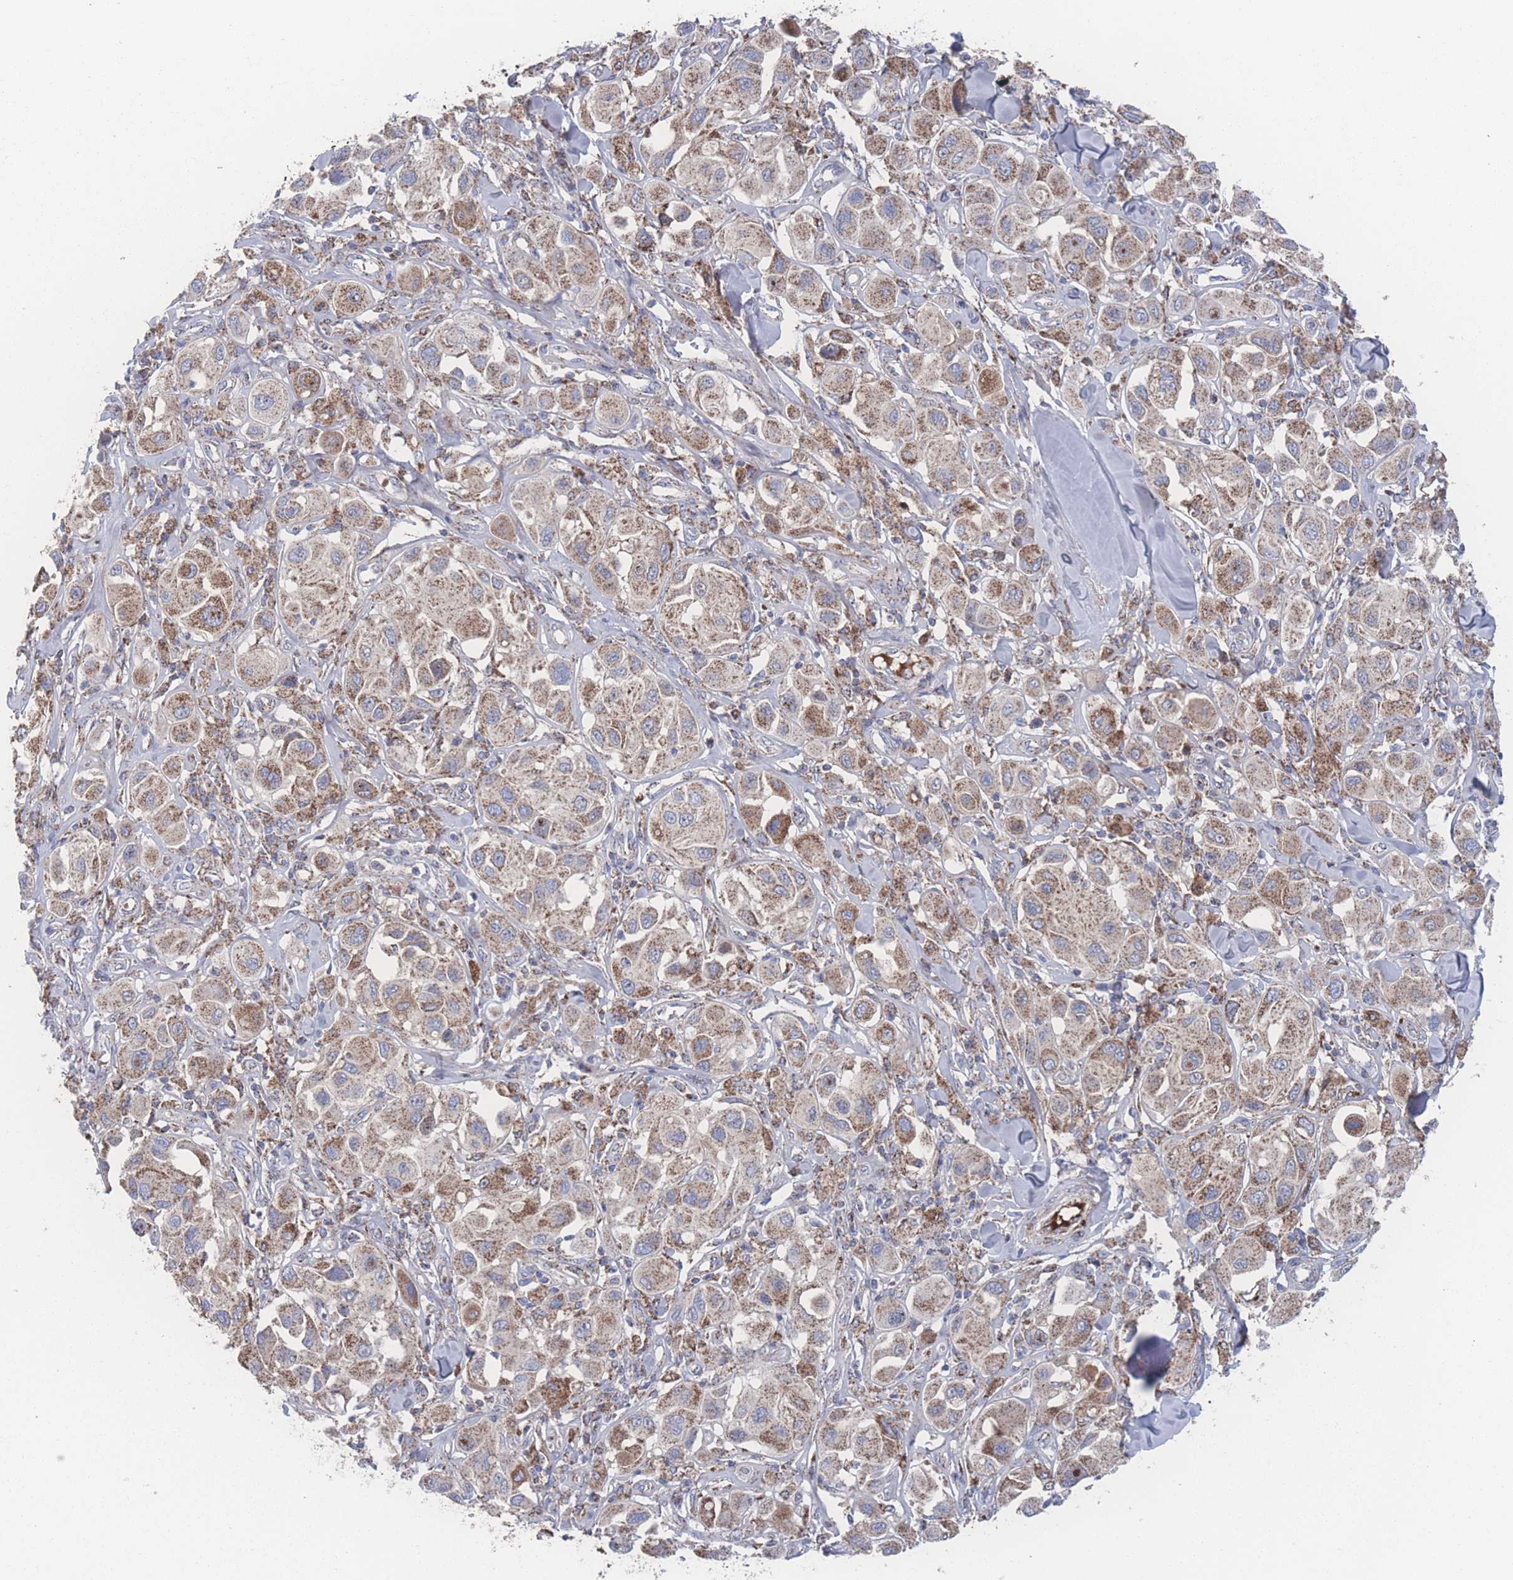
{"staining": {"intensity": "moderate", "quantity": ">75%", "location": "cytoplasmic/membranous"}, "tissue": "melanoma", "cell_type": "Tumor cells", "image_type": "cancer", "snomed": [{"axis": "morphology", "description": "Malignant melanoma, Metastatic site"}, {"axis": "topography", "description": "Skin"}], "caption": "Moderate cytoplasmic/membranous protein positivity is seen in about >75% of tumor cells in malignant melanoma (metastatic site). Nuclei are stained in blue.", "gene": "PEX14", "patient": {"sex": "male", "age": 41}}